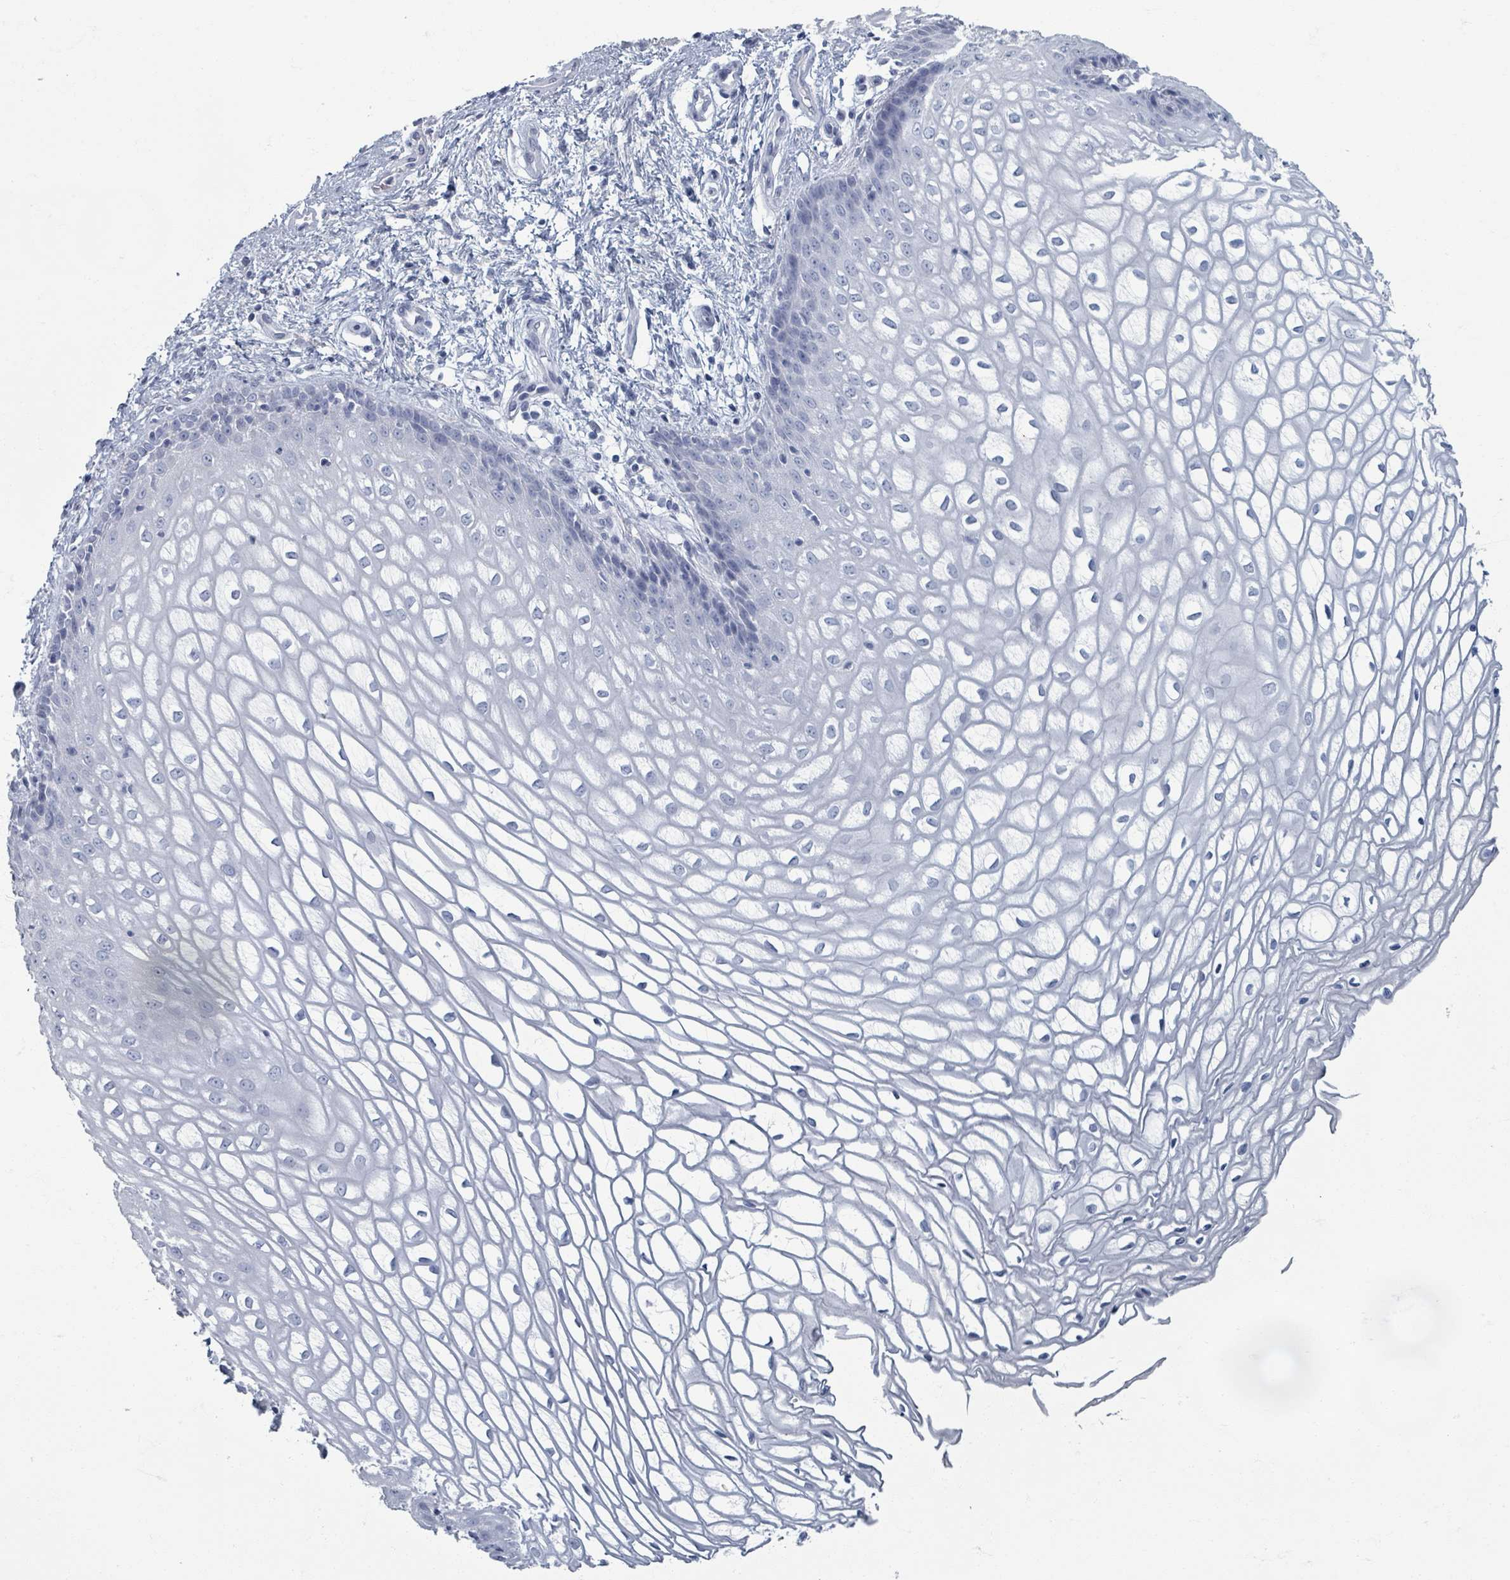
{"staining": {"intensity": "negative", "quantity": "none", "location": "none"}, "tissue": "vagina", "cell_type": "Squamous epithelial cells", "image_type": "normal", "snomed": [{"axis": "morphology", "description": "Normal tissue, NOS"}, {"axis": "topography", "description": "Vagina"}], "caption": "This is an IHC image of benign human vagina. There is no expression in squamous epithelial cells.", "gene": "TAS2R1", "patient": {"sex": "female", "age": 34}}